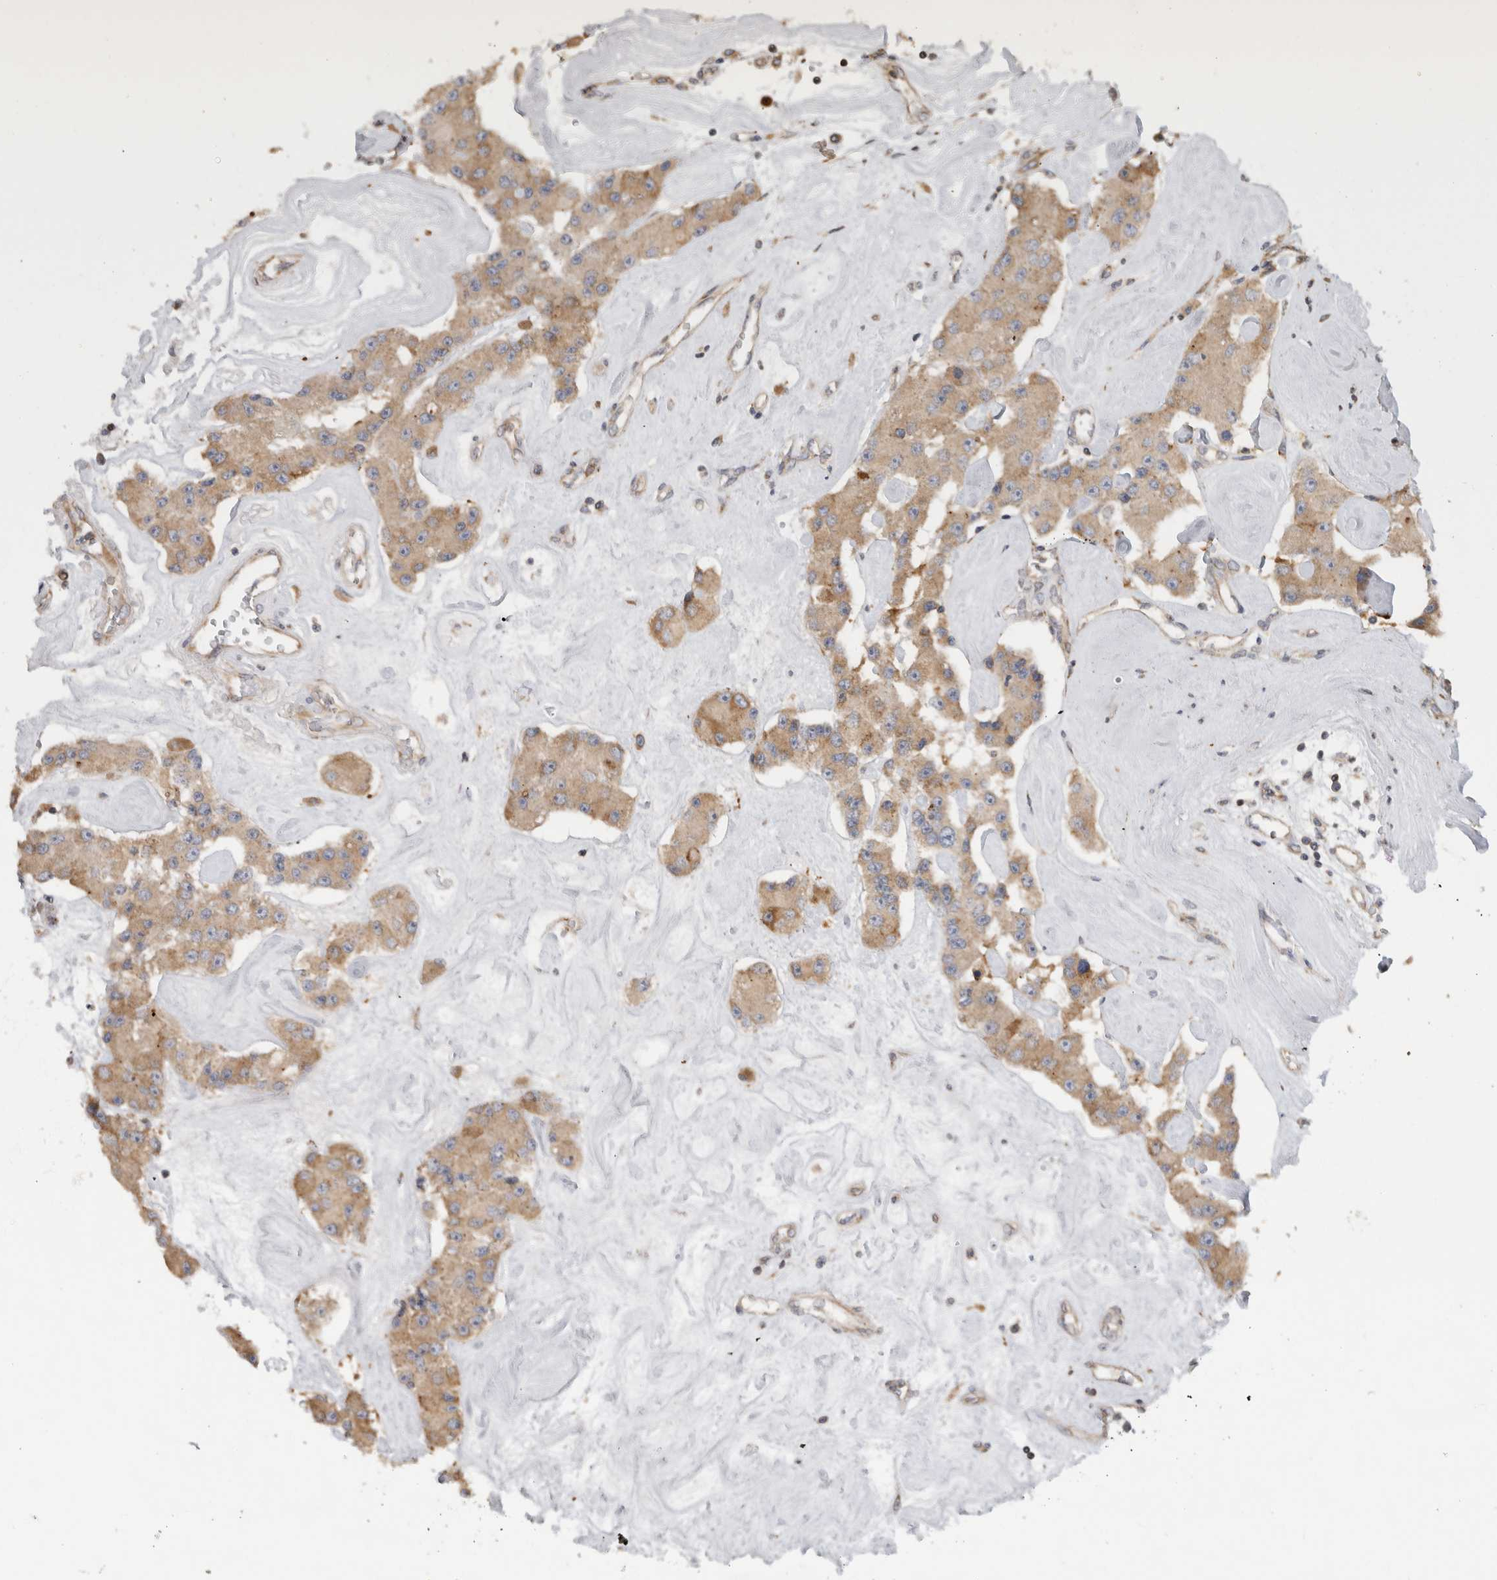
{"staining": {"intensity": "moderate", "quantity": "25%-75%", "location": "cytoplasmic/membranous"}, "tissue": "carcinoid", "cell_type": "Tumor cells", "image_type": "cancer", "snomed": [{"axis": "morphology", "description": "Carcinoid, malignant, NOS"}, {"axis": "topography", "description": "Pancreas"}], "caption": "Malignant carcinoid stained for a protein (brown) reveals moderate cytoplasmic/membranous positive expression in about 25%-75% of tumor cells.", "gene": "PARP6", "patient": {"sex": "male", "age": 41}}